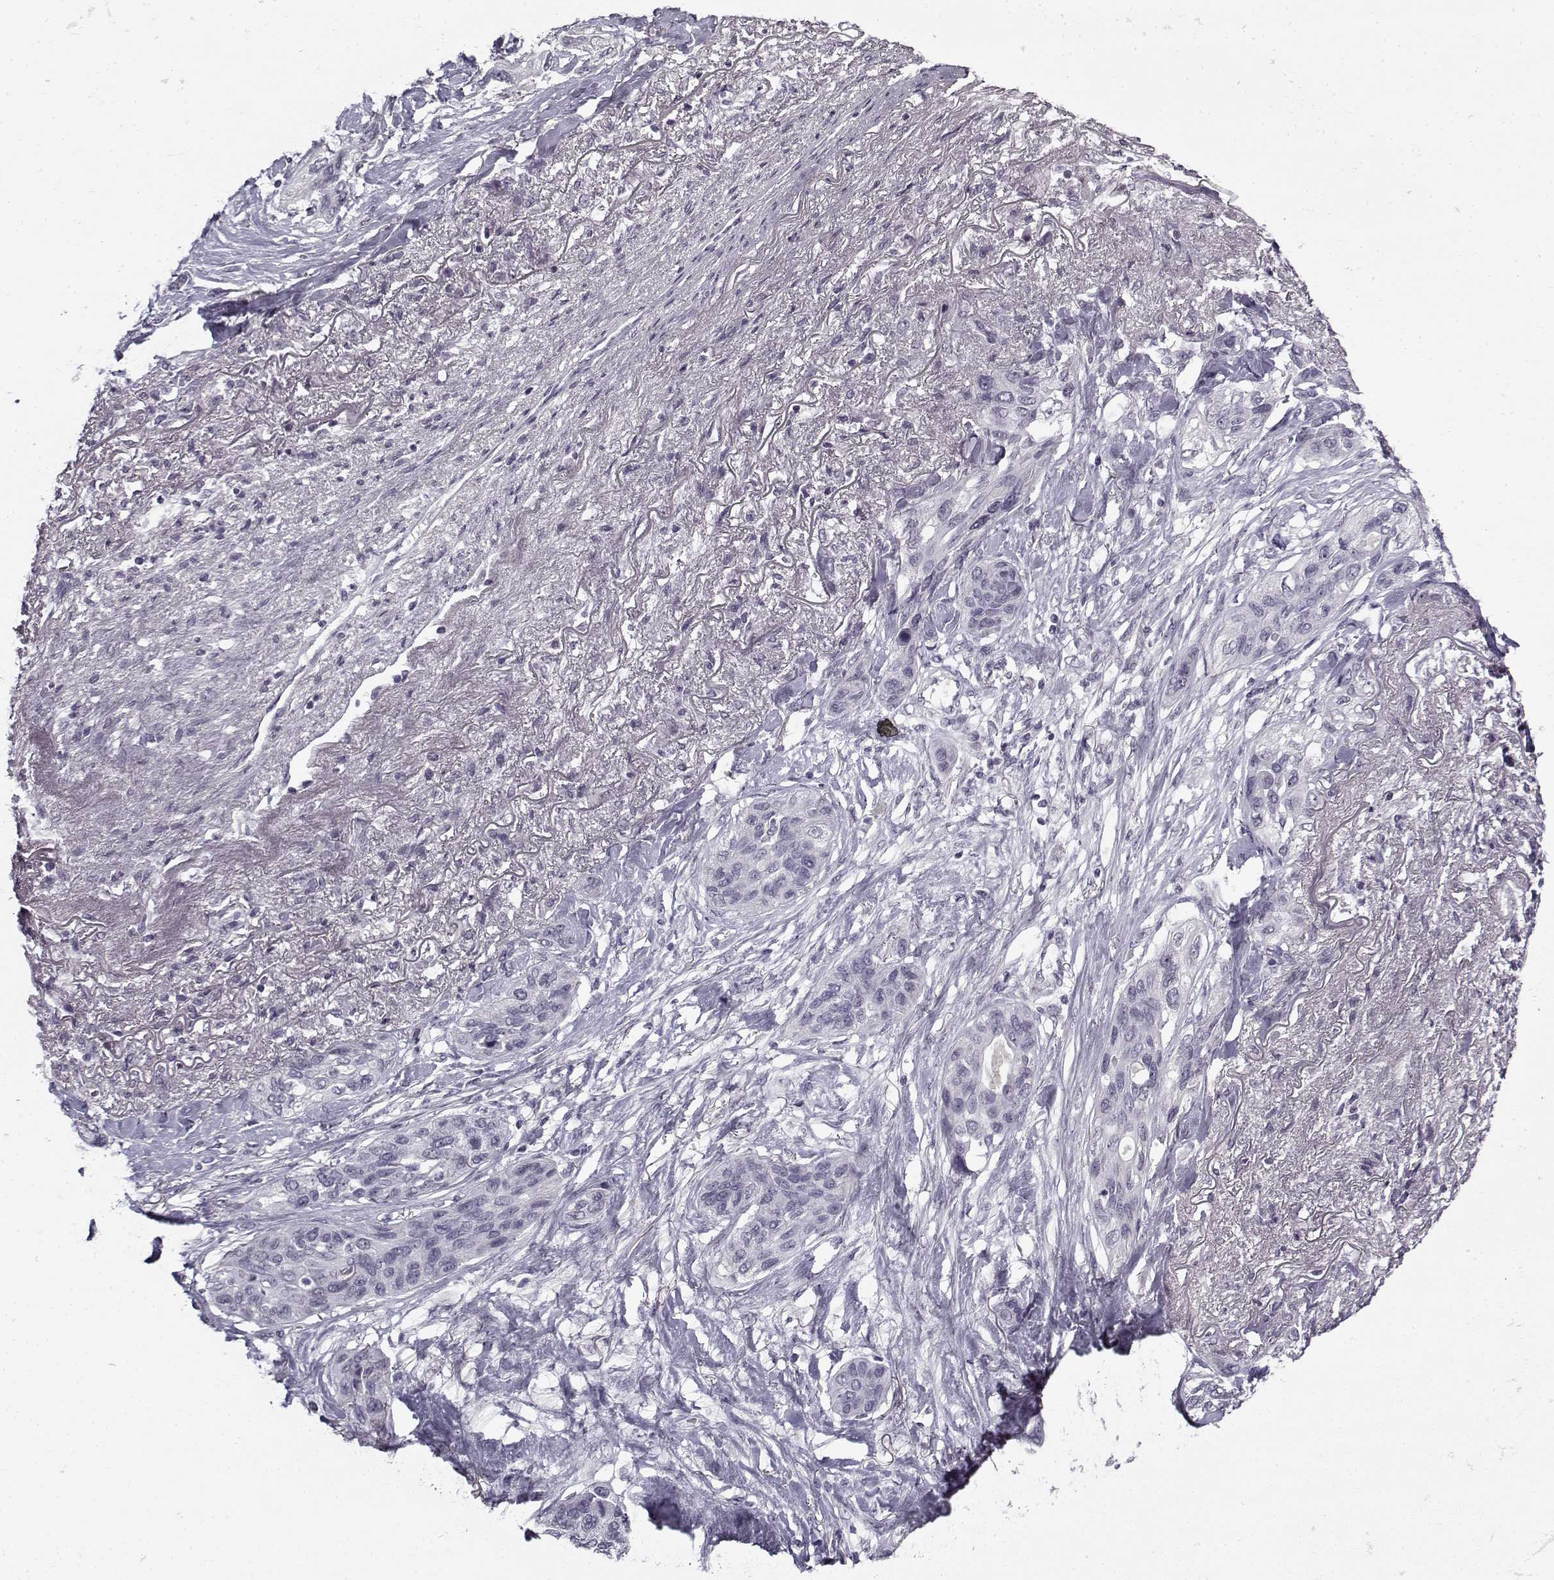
{"staining": {"intensity": "negative", "quantity": "none", "location": "none"}, "tissue": "lung cancer", "cell_type": "Tumor cells", "image_type": "cancer", "snomed": [{"axis": "morphology", "description": "Squamous cell carcinoma, NOS"}, {"axis": "topography", "description": "Lung"}], "caption": "DAB (3,3'-diaminobenzidine) immunohistochemical staining of human lung squamous cell carcinoma displays no significant positivity in tumor cells. Brightfield microscopy of immunohistochemistry stained with DAB (brown) and hematoxylin (blue), captured at high magnification.", "gene": "SNCA", "patient": {"sex": "female", "age": 70}}